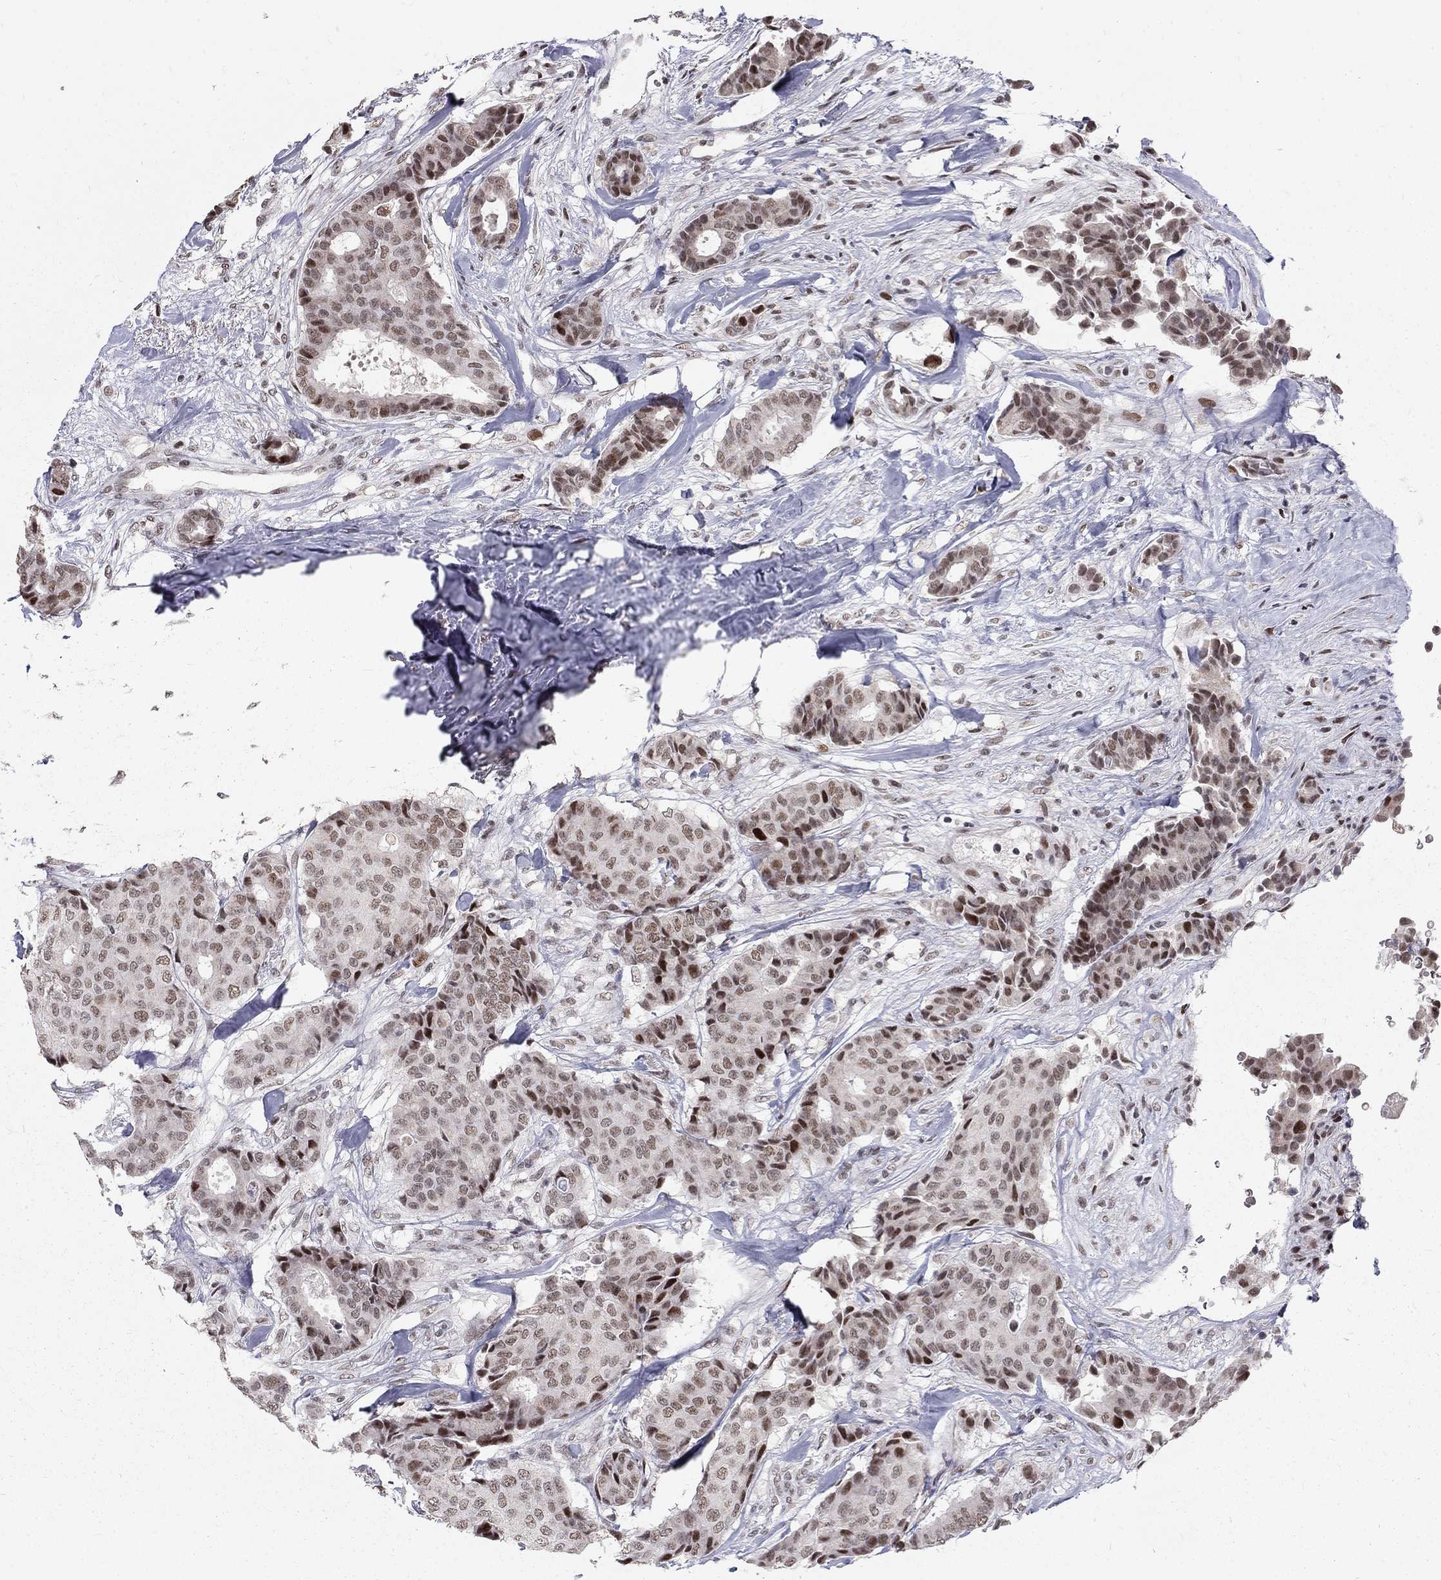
{"staining": {"intensity": "strong", "quantity": "<25%", "location": "nuclear"}, "tissue": "breast cancer", "cell_type": "Tumor cells", "image_type": "cancer", "snomed": [{"axis": "morphology", "description": "Duct carcinoma"}, {"axis": "topography", "description": "Breast"}], "caption": "High-power microscopy captured an immunohistochemistry histopathology image of breast cancer, revealing strong nuclear expression in approximately <25% of tumor cells.", "gene": "TCEAL1", "patient": {"sex": "female", "age": 75}}